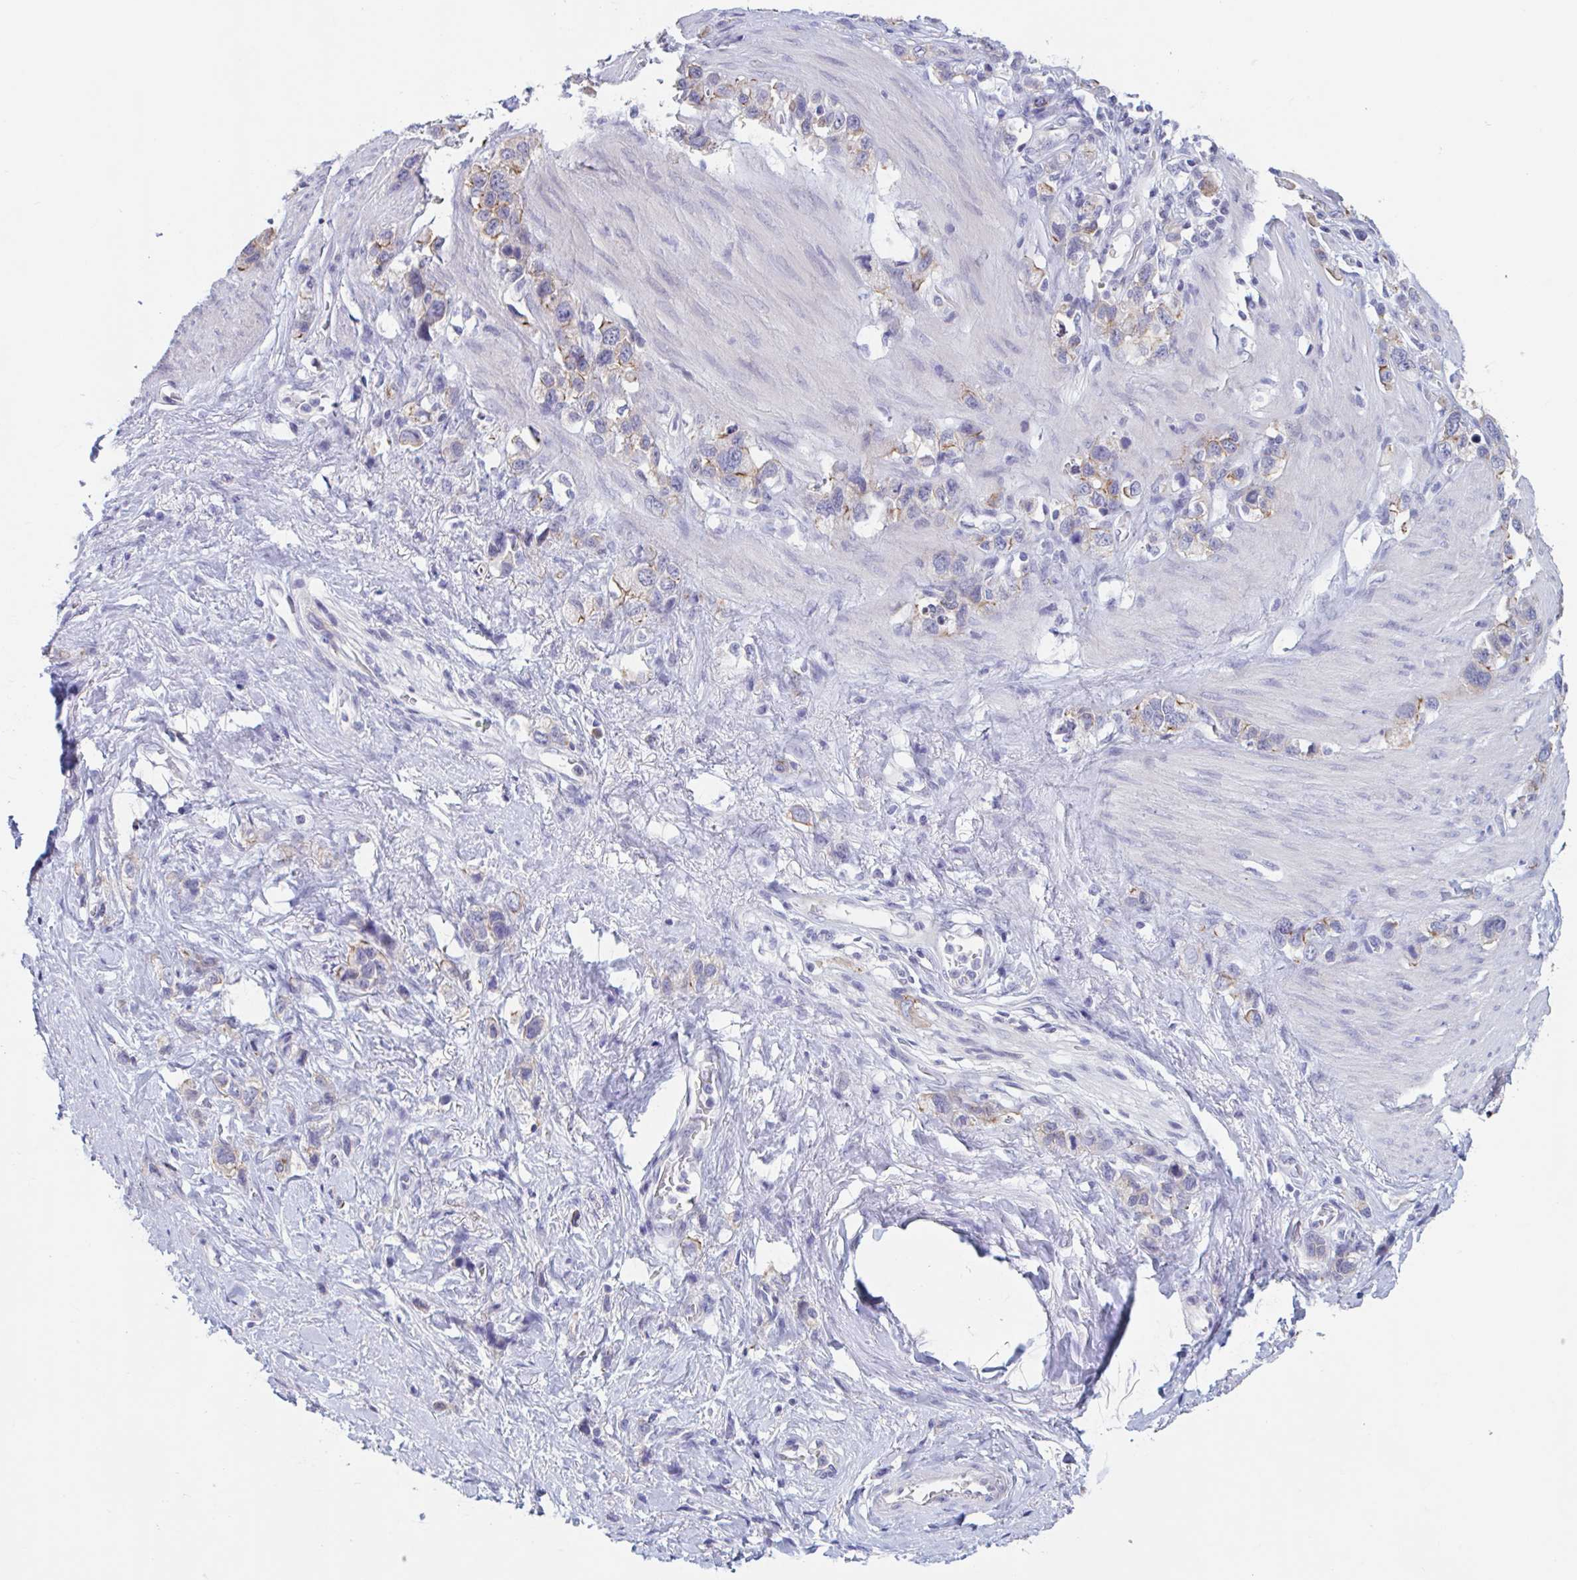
{"staining": {"intensity": "weak", "quantity": "25%-75%", "location": "cytoplasmic/membranous"}, "tissue": "stomach cancer", "cell_type": "Tumor cells", "image_type": "cancer", "snomed": [{"axis": "morphology", "description": "Adenocarcinoma, NOS"}, {"axis": "topography", "description": "Stomach"}], "caption": "Brown immunohistochemical staining in human stomach cancer shows weak cytoplasmic/membranous expression in approximately 25%-75% of tumor cells.", "gene": "UNKL", "patient": {"sex": "female", "age": 65}}